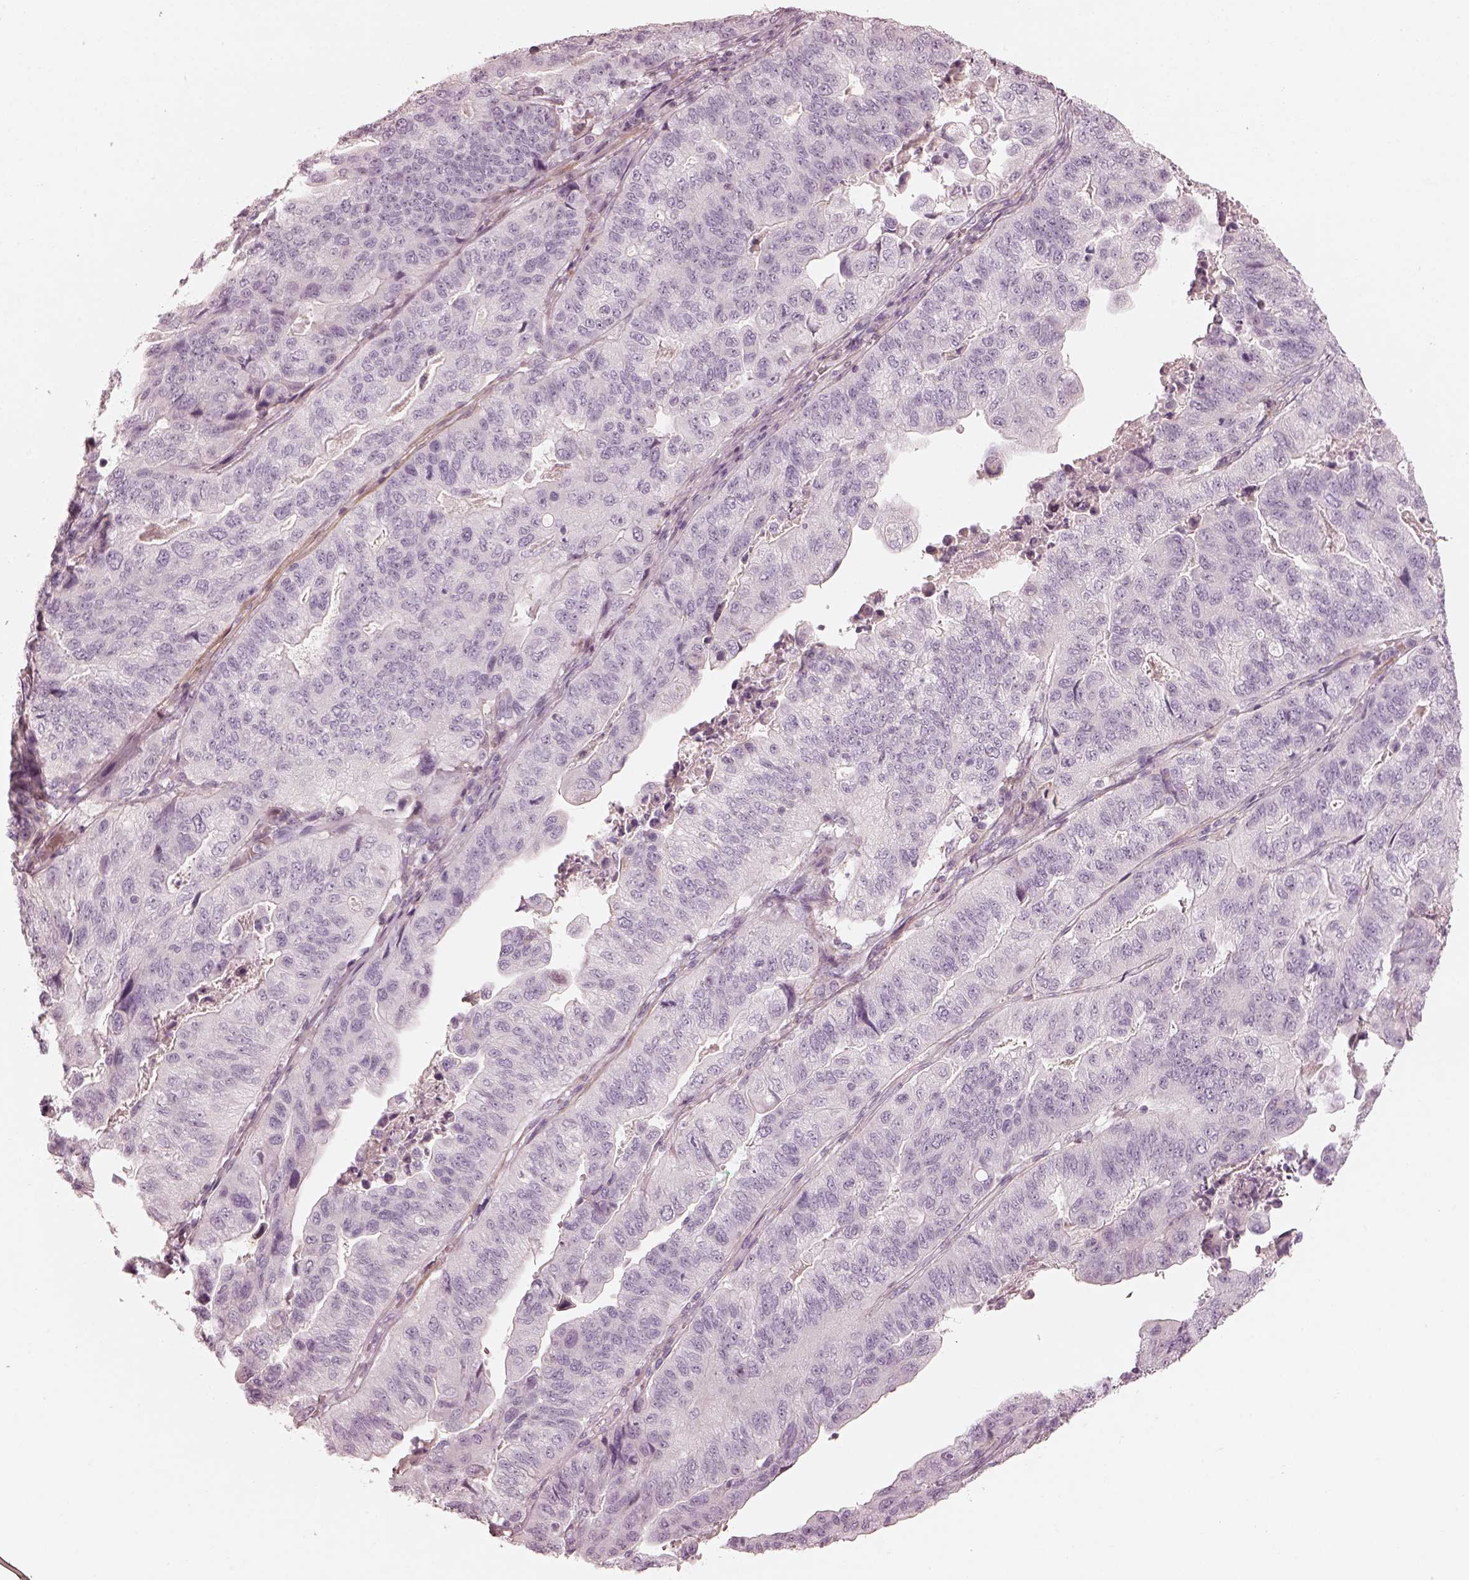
{"staining": {"intensity": "negative", "quantity": "none", "location": "none"}, "tissue": "stomach cancer", "cell_type": "Tumor cells", "image_type": "cancer", "snomed": [{"axis": "morphology", "description": "Adenocarcinoma, NOS"}, {"axis": "topography", "description": "Stomach, upper"}], "caption": "A high-resolution image shows IHC staining of stomach cancer (adenocarcinoma), which shows no significant positivity in tumor cells.", "gene": "PRLHR", "patient": {"sex": "female", "age": 67}}